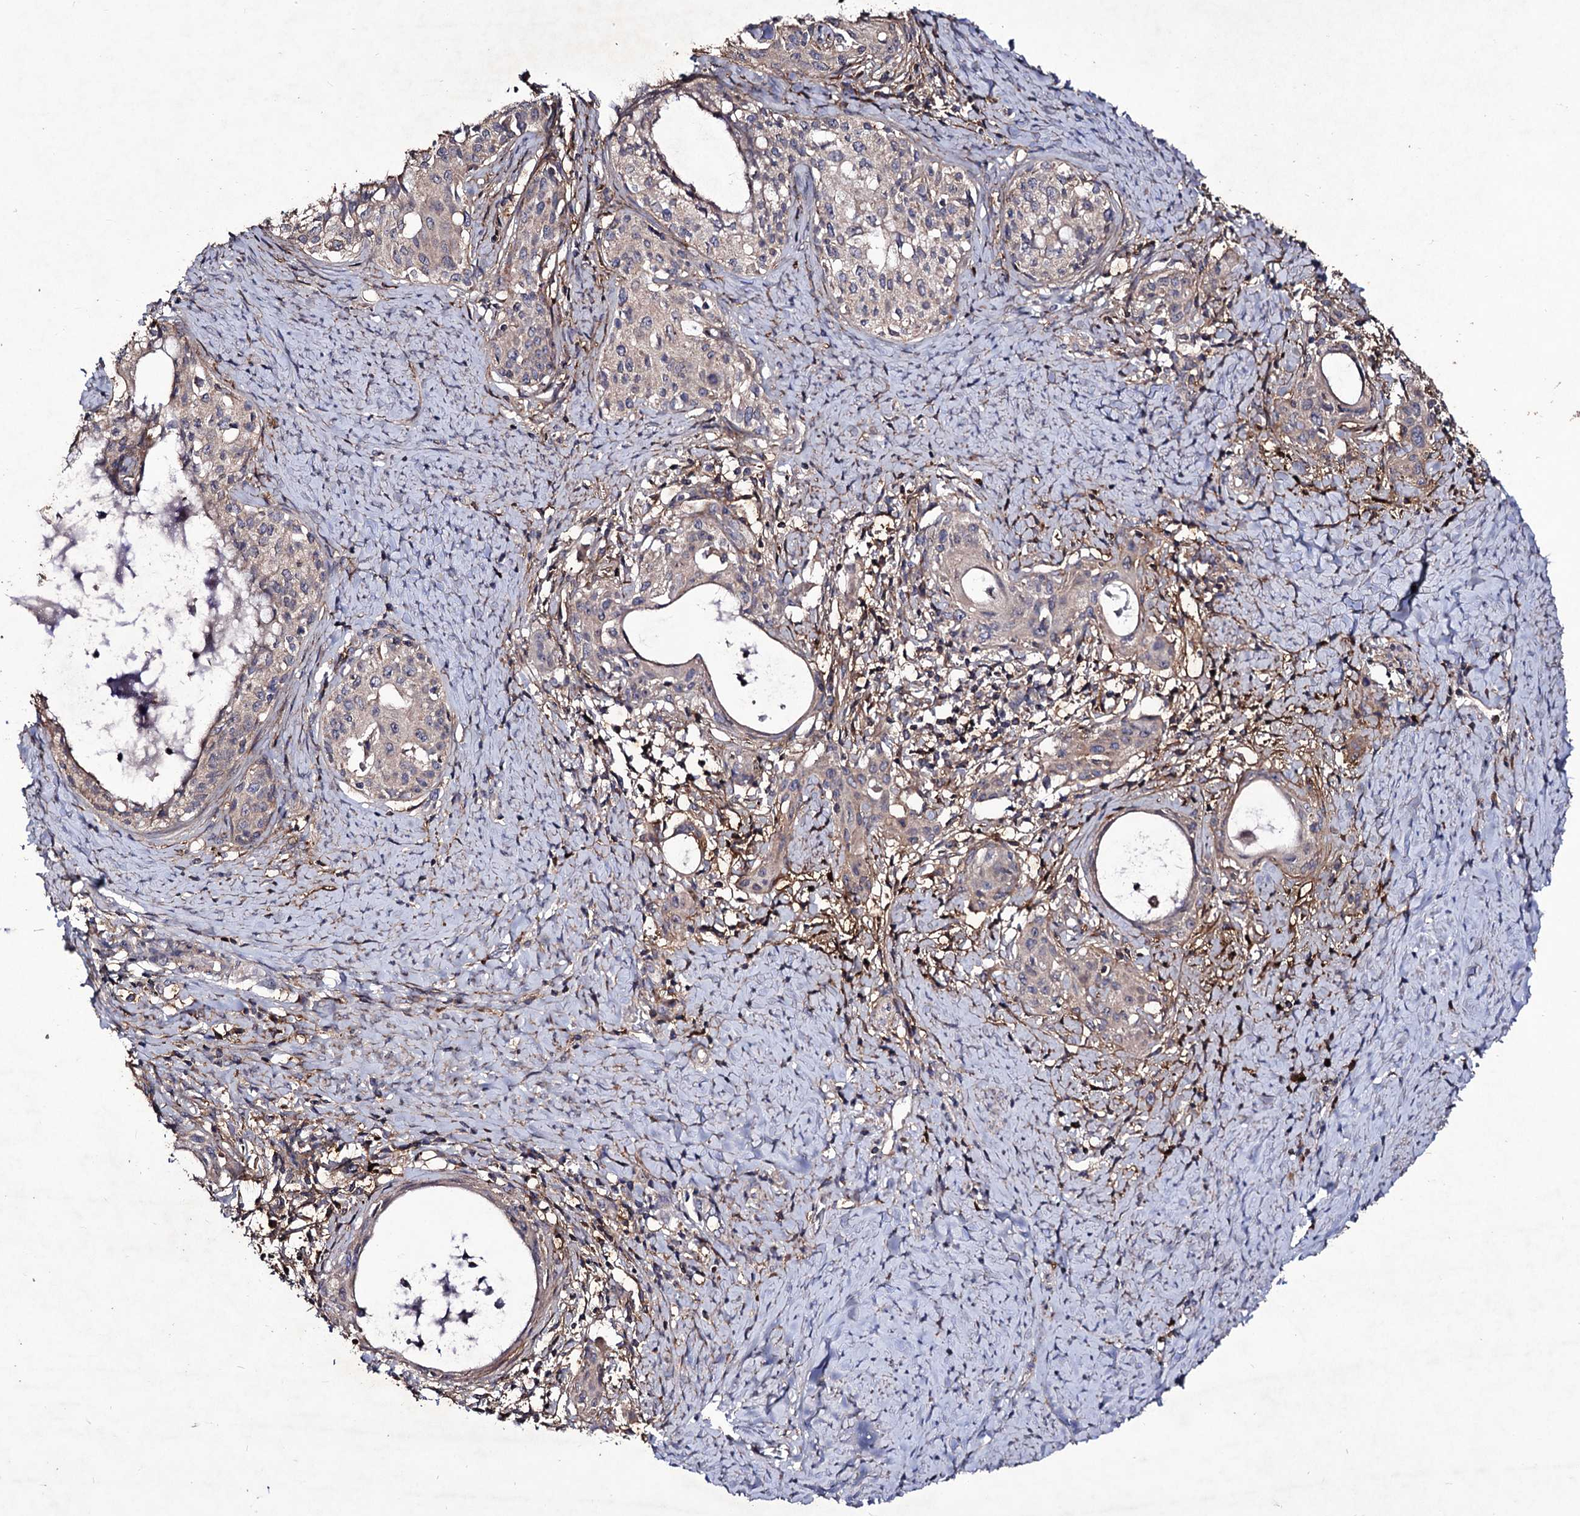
{"staining": {"intensity": "weak", "quantity": "<25%", "location": "cytoplasmic/membranous"}, "tissue": "cervical cancer", "cell_type": "Tumor cells", "image_type": "cancer", "snomed": [{"axis": "morphology", "description": "Squamous cell carcinoma, NOS"}, {"axis": "morphology", "description": "Adenocarcinoma, NOS"}, {"axis": "topography", "description": "Cervix"}], "caption": "The histopathology image demonstrates no staining of tumor cells in cervical cancer (squamous cell carcinoma).", "gene": "MYO1H", "patient": {"sex": "female", "age": 52}}